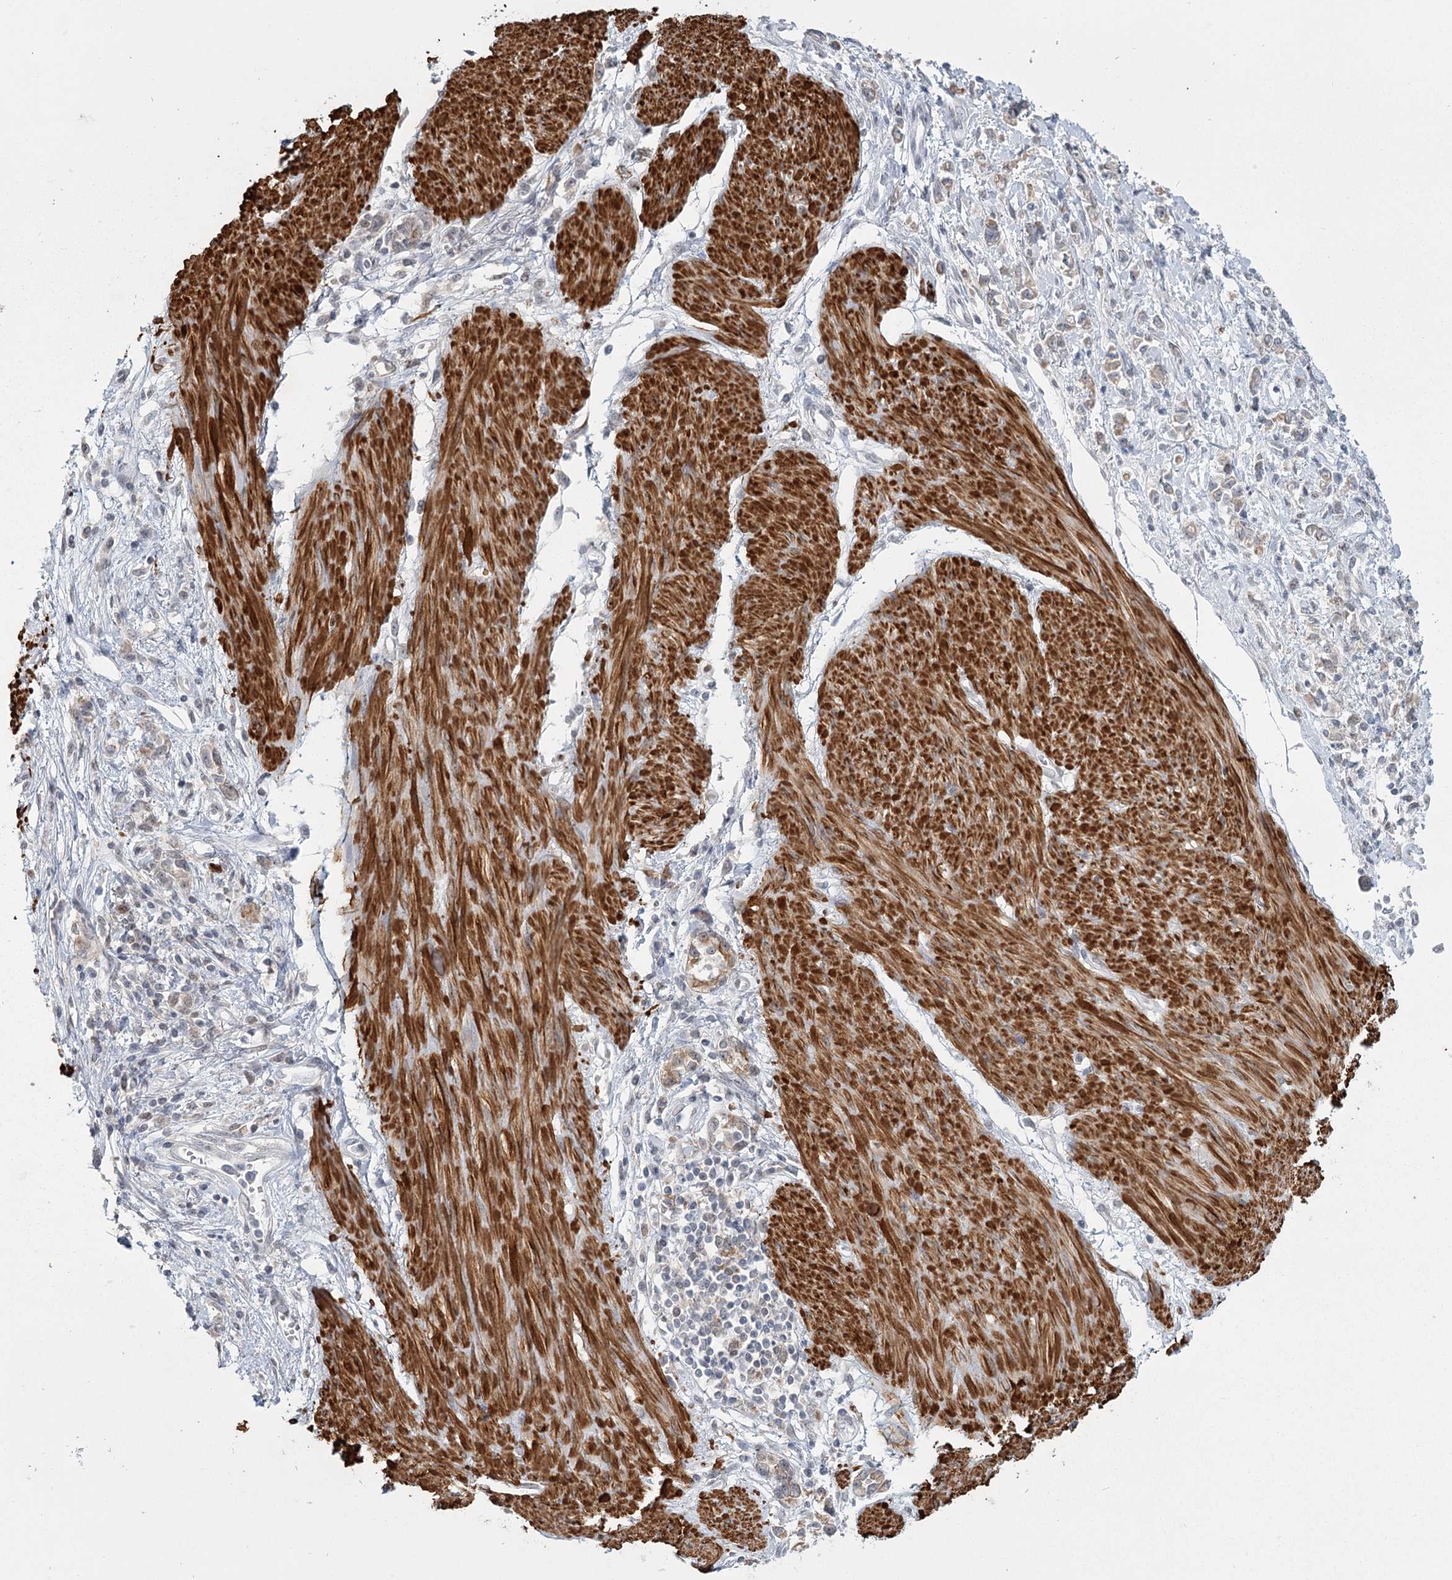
{"staining": {"intensity": "weak", "quantity": "<25%", "location": "cytoplasmic/membranous"}, "tissue": "stomach cancer", "cell_type": "Tumor cells", "image_type": "cancer", "snomed": [{"axis": "morphology", "description": "Adenocarcinoma, NOS"}, {"axis": "topography", "description": "Stomach"}], "caption": "The image displays no significant staining in tumor cells of stomach adenocarcinoma. The staining was performed using DAB (3,3'-diaminobenzidine) to visualize the protein expression in brown, while the nuclei were stained in blue with hematoxylin (Magnification: 20x).", "gene": "TMEM70", "patient": {"sex": "female", "age": 76}}